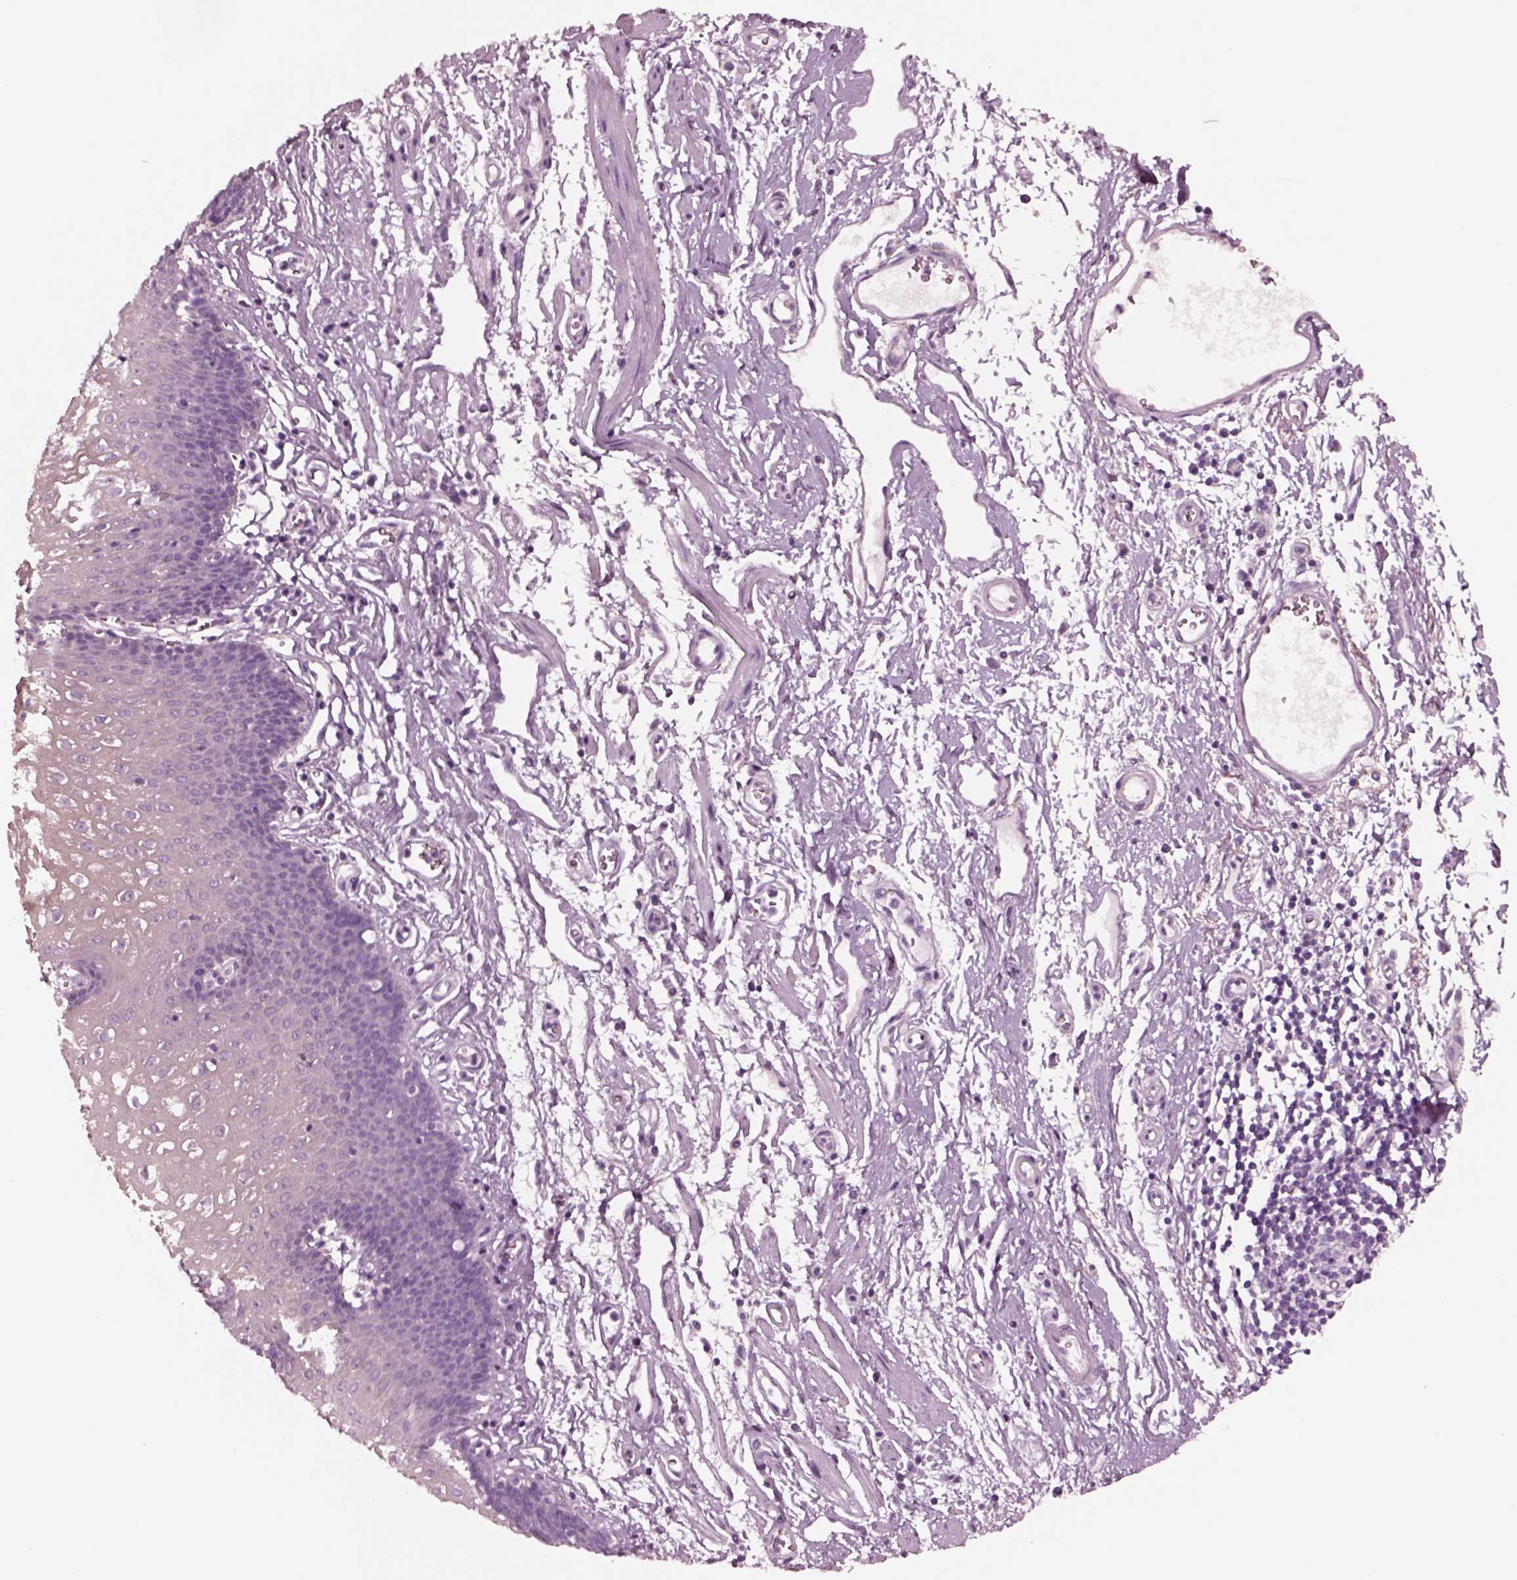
{"staining": {"intensity": "negative", "quantity": "none", "location": "none"}, "tissue": "esophagus", "cell_type": "Squamous epithelial cells", "image_type": "normal", "snomed": [{"axis": "morphology", "description": "Normal tissue, NOS"}, {"axis": "topography", "description": "Esophagus"}], "caption": "Squamous epithelial cells show no significant protein positivity in normal esophagus. (DAB (3,3'-diaminobenzidine) IHC visualized using brightfield microscopy, high magnification).", "gene": "NMRK2", "patient": {"sex": "male", "age": 72}}